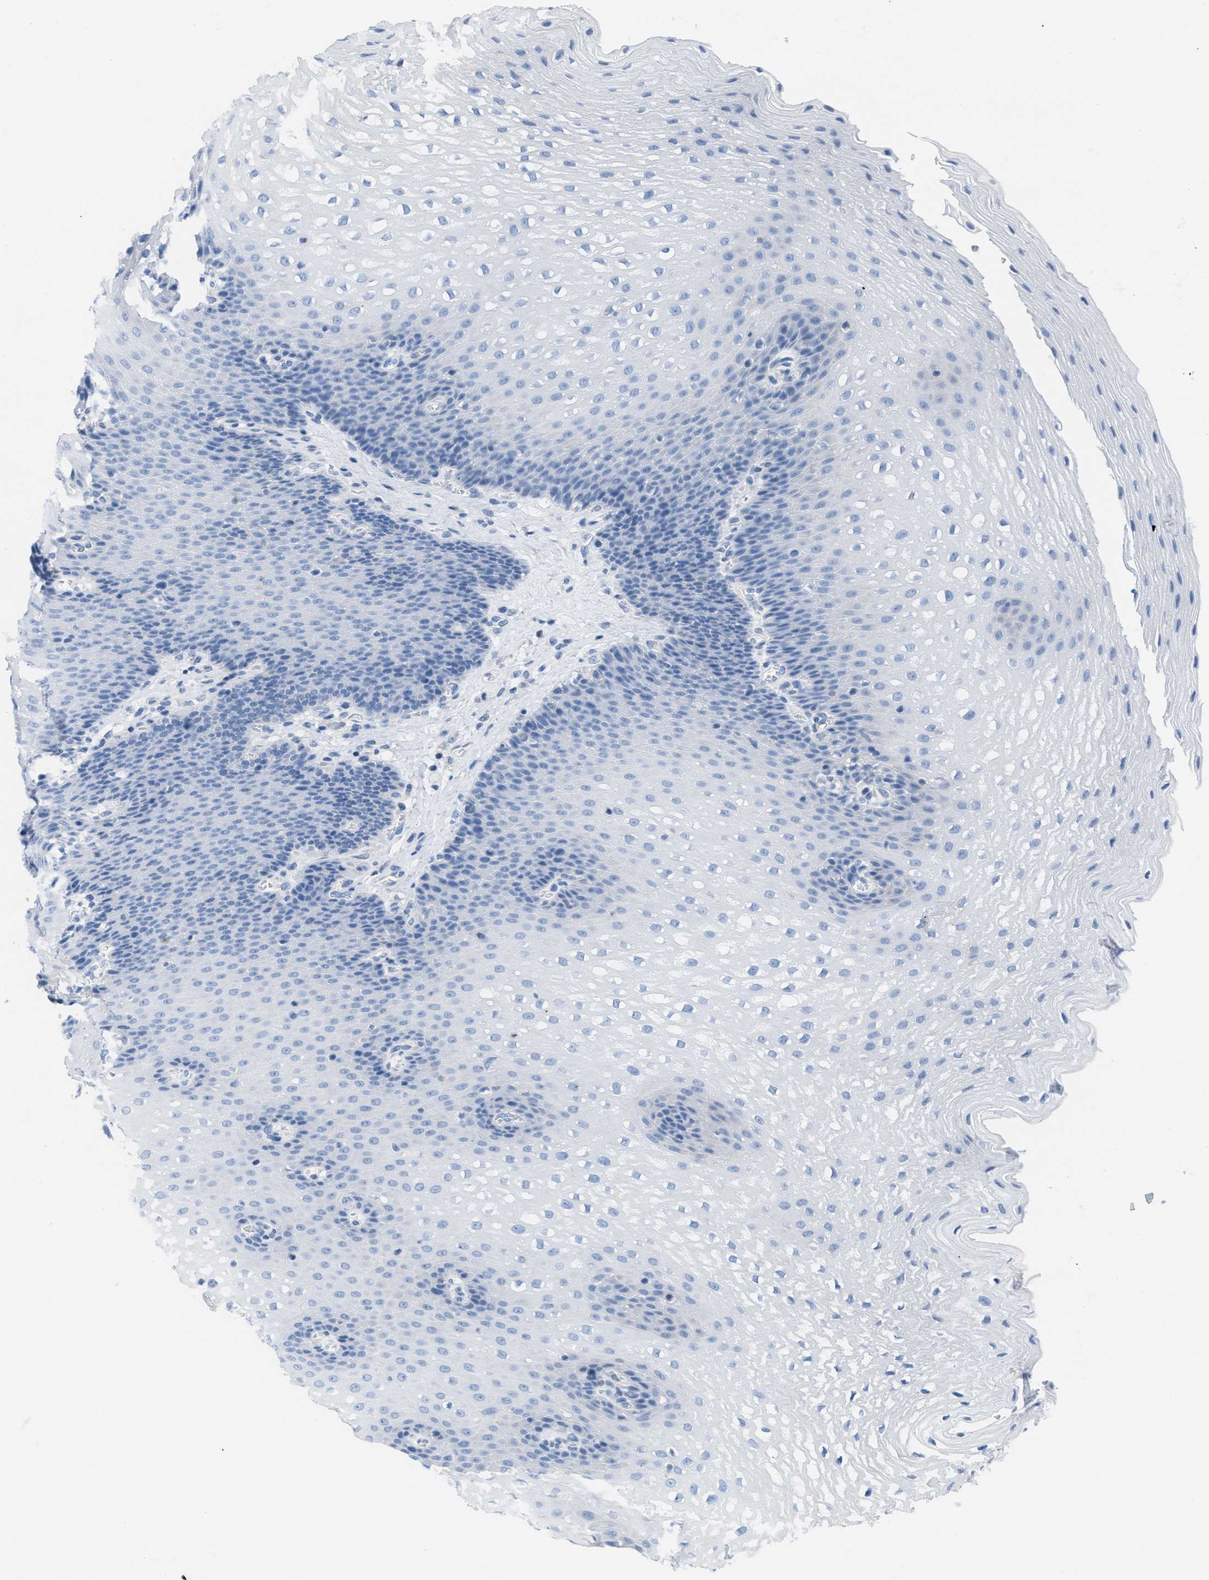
{"staining": {"intensity": "negative", "quantity": "none", "location": "none"}, "tissue": "esophagus", "cell_type": "Squamous epithelial cells", "image_type": "normal", "snomed": [{"axis": "morphology", "description": "Normal tissue, NOS"}, {"axis": "topography", "description": "Esophagus"}], "caption": "High magnification brightfield microscopy of normal esophagus stained with DAB (brown) and counterstained with hematoxylin (blue): squamous epithelial cells show no significant staining. (Stains: DAB (3,3'-diaminobenzidine) immunohistochemistry with hematoxylin counter stain, Microscopy: brightfield microscopy at high magnification).", "gene": "ASGR1", "patient": {"sex": "male", "age": 48}}